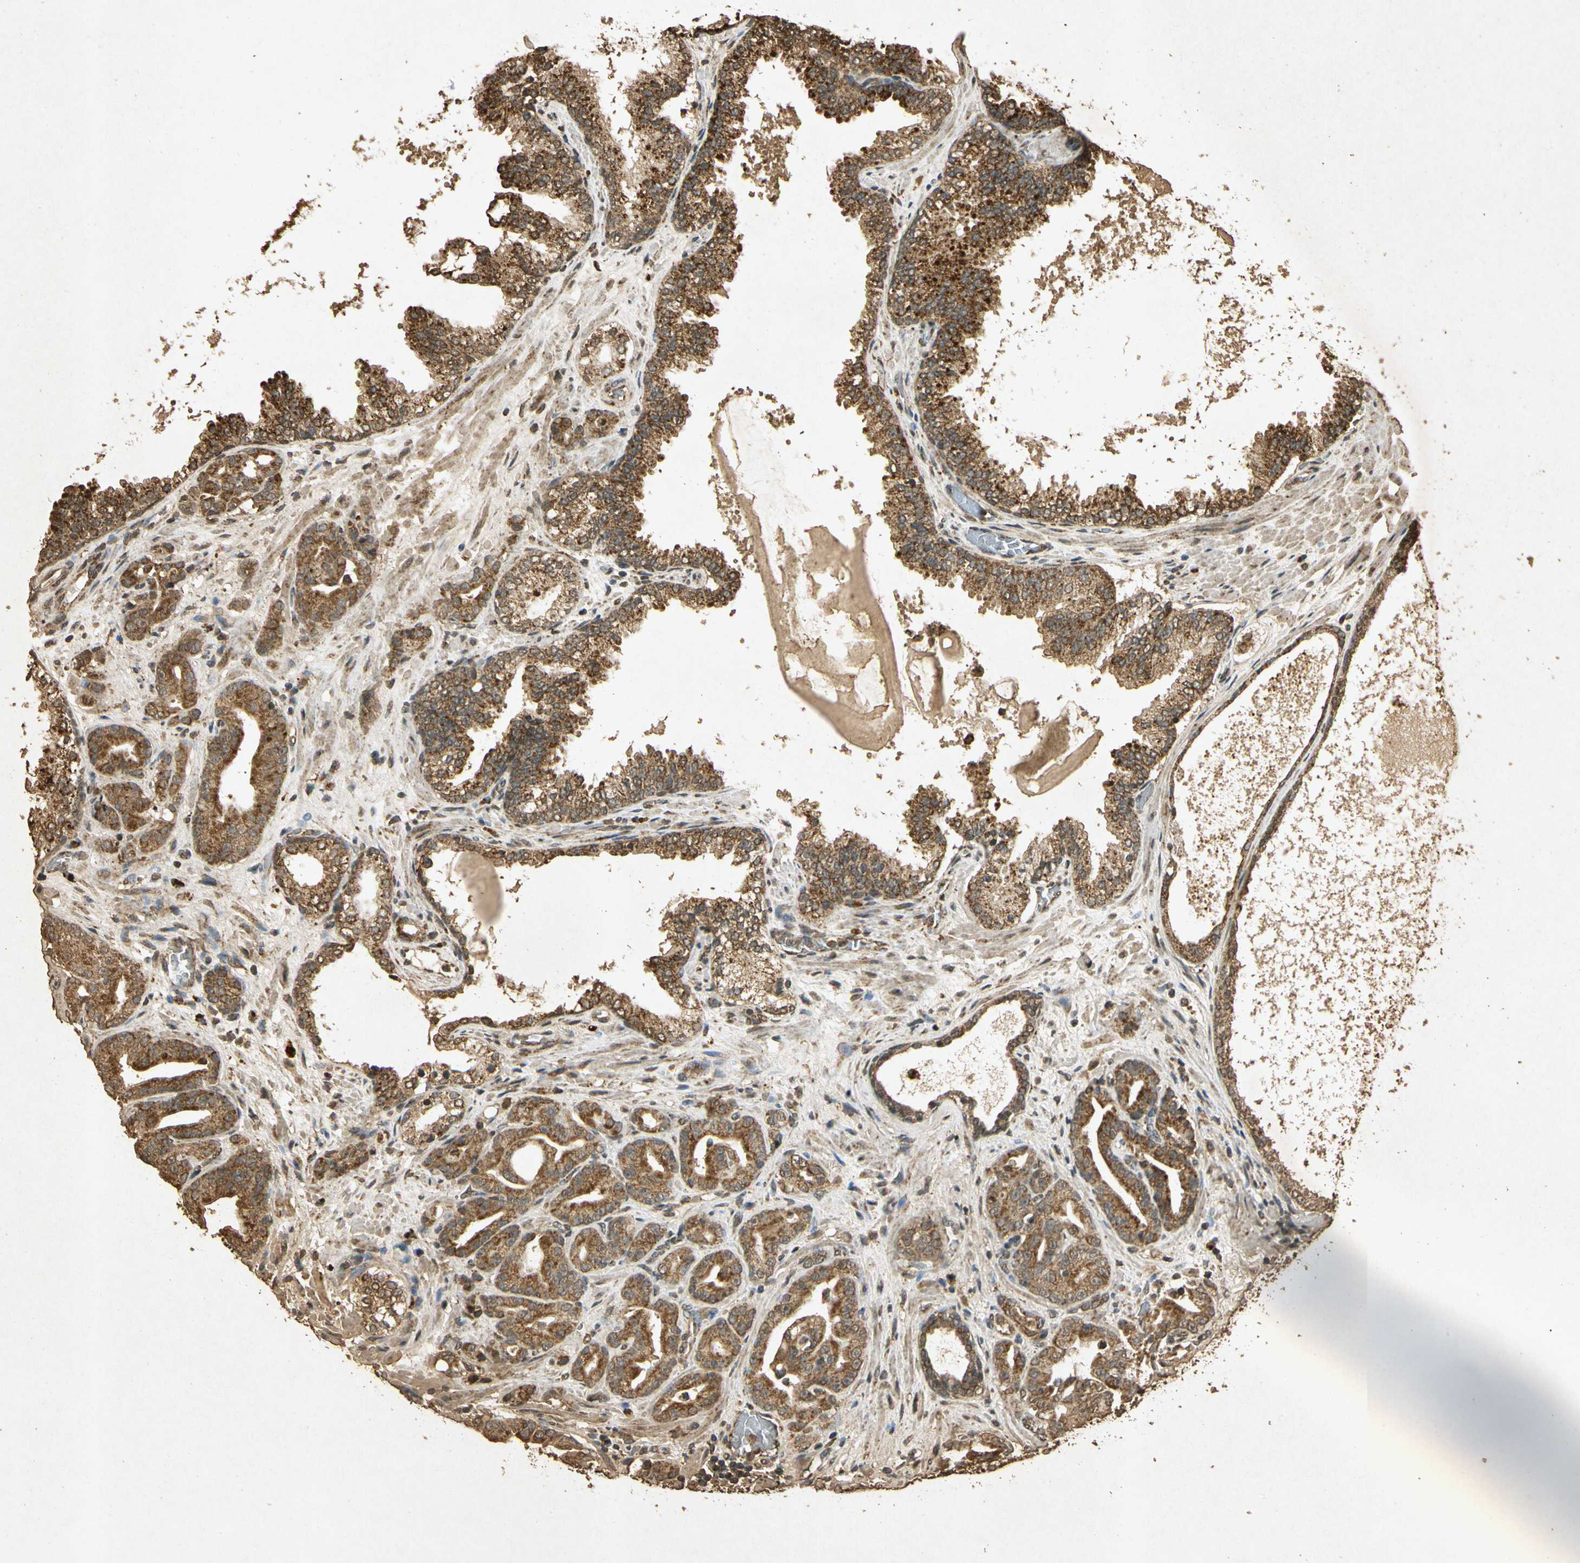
{"staining": {"intensity": "strong", "quantity": ">75%", "location": "cytoplasmic/membranous"}, "tissue": "prostate cancer", "cell_type": "Tumor cells", "image_type": "cancer", "snomed": [{"axis": "morphology", "description": "Adenocarcinoma, Low grade"}, {"axis": "topography", "description": "Prostate"}], "caption": "This is an image of immunohistochemistry staining of adenocarcinoma (low-grade) (prostate), which shows strong staining in the cytoplasmic/membranous of tumor cells.", "gene": "PRDX3", "patient": {"sex": "male", "age": 63}}